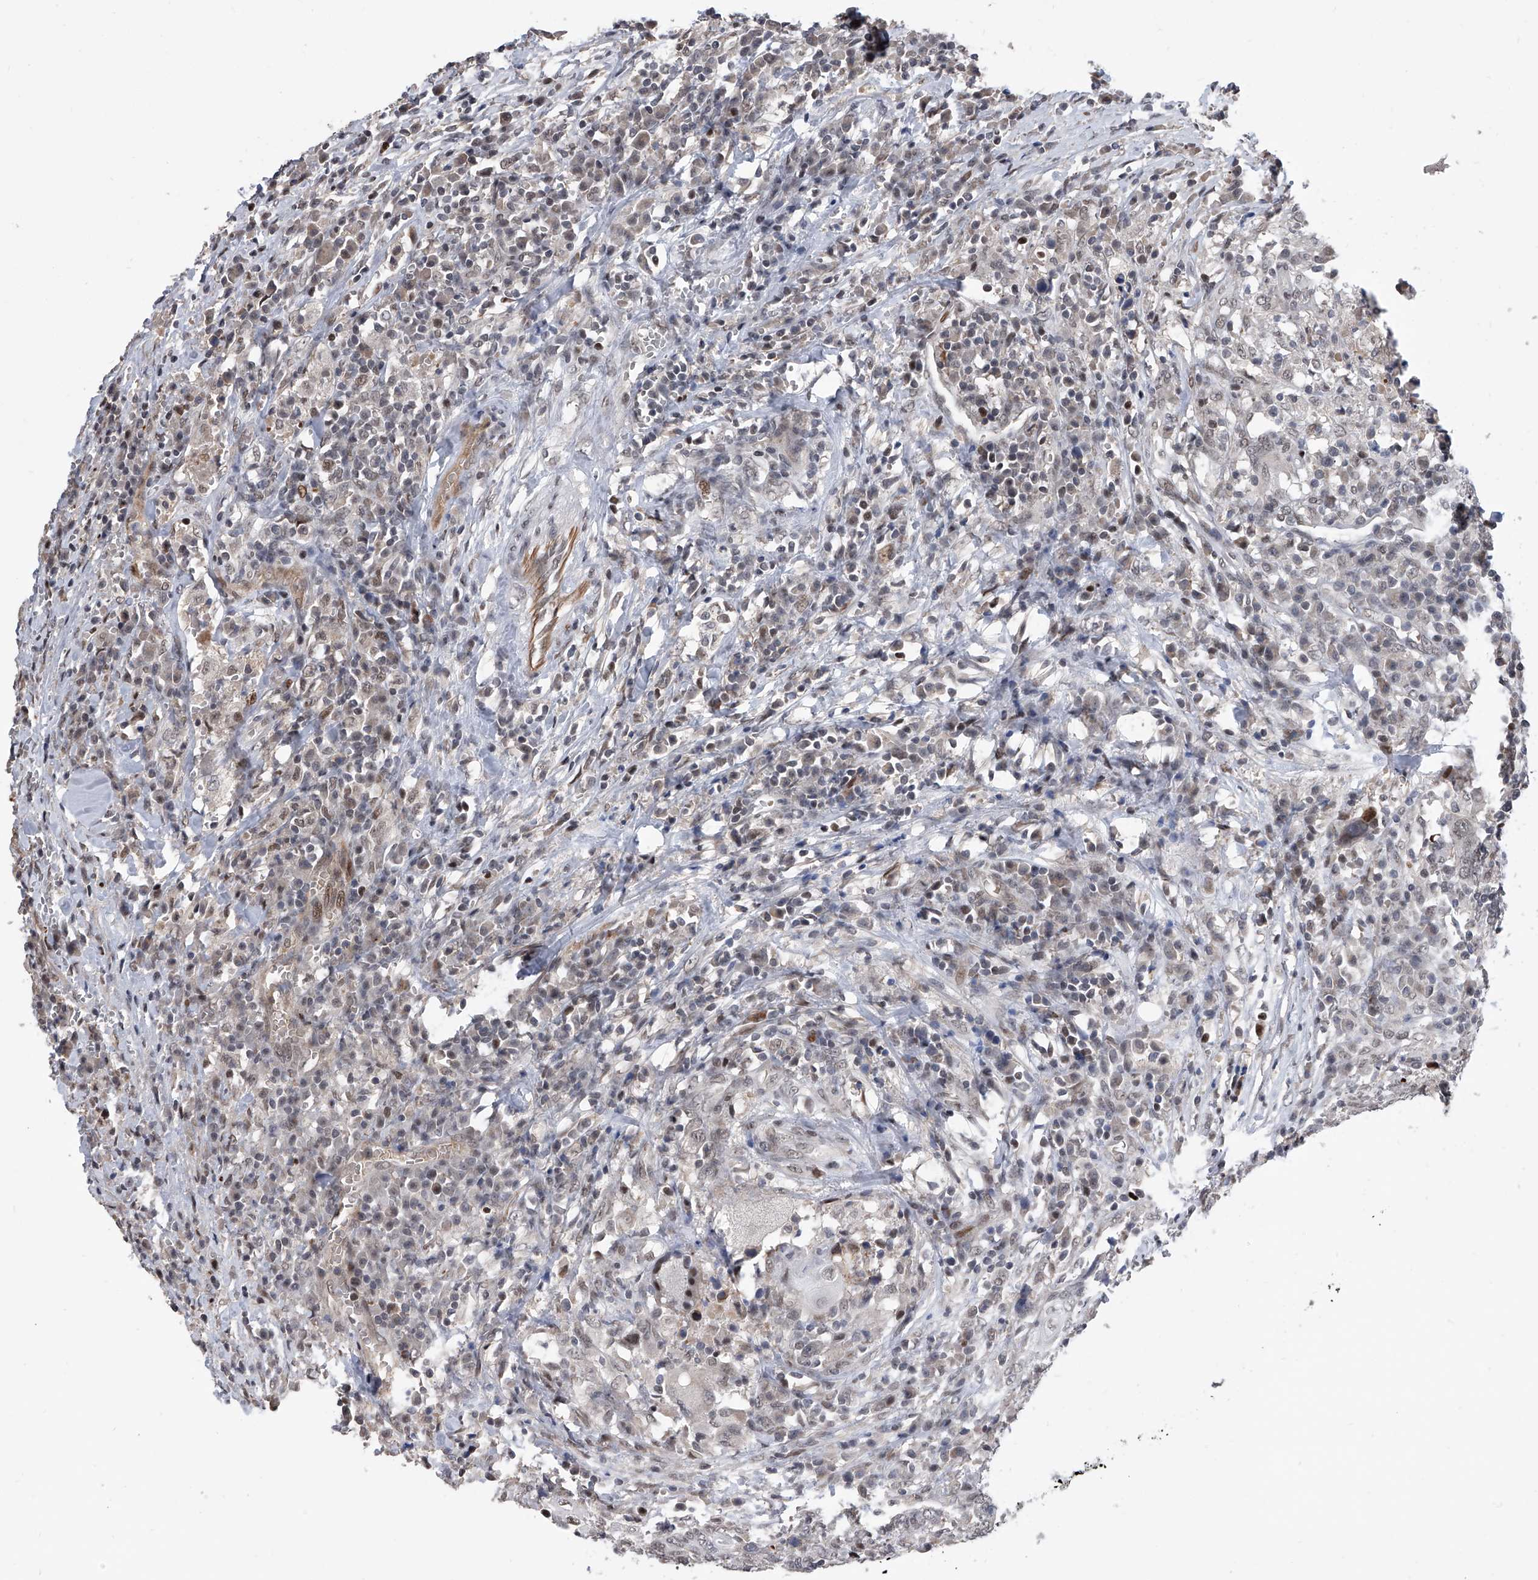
{"staining": {"intensity": "negative", "quantity": "none", "location": "none"}, "tissue": "head and neck cancer", "cell_type": "Tumor cells", "image_type": "cancer", "snomed": [{"axis": "morphology", "description": "Squamous cell carcinoma, NOS"}, {"axis": "topography", "description": "Head-Neck"}], "caption": "This is an immunohistochemistry (IHC) photomicrograph of squamous cell carcinoma (head and neck). There is no staining in tumor cells.", "gene": "ZNF426", "patient": {"sex": "male", "age": 66}}